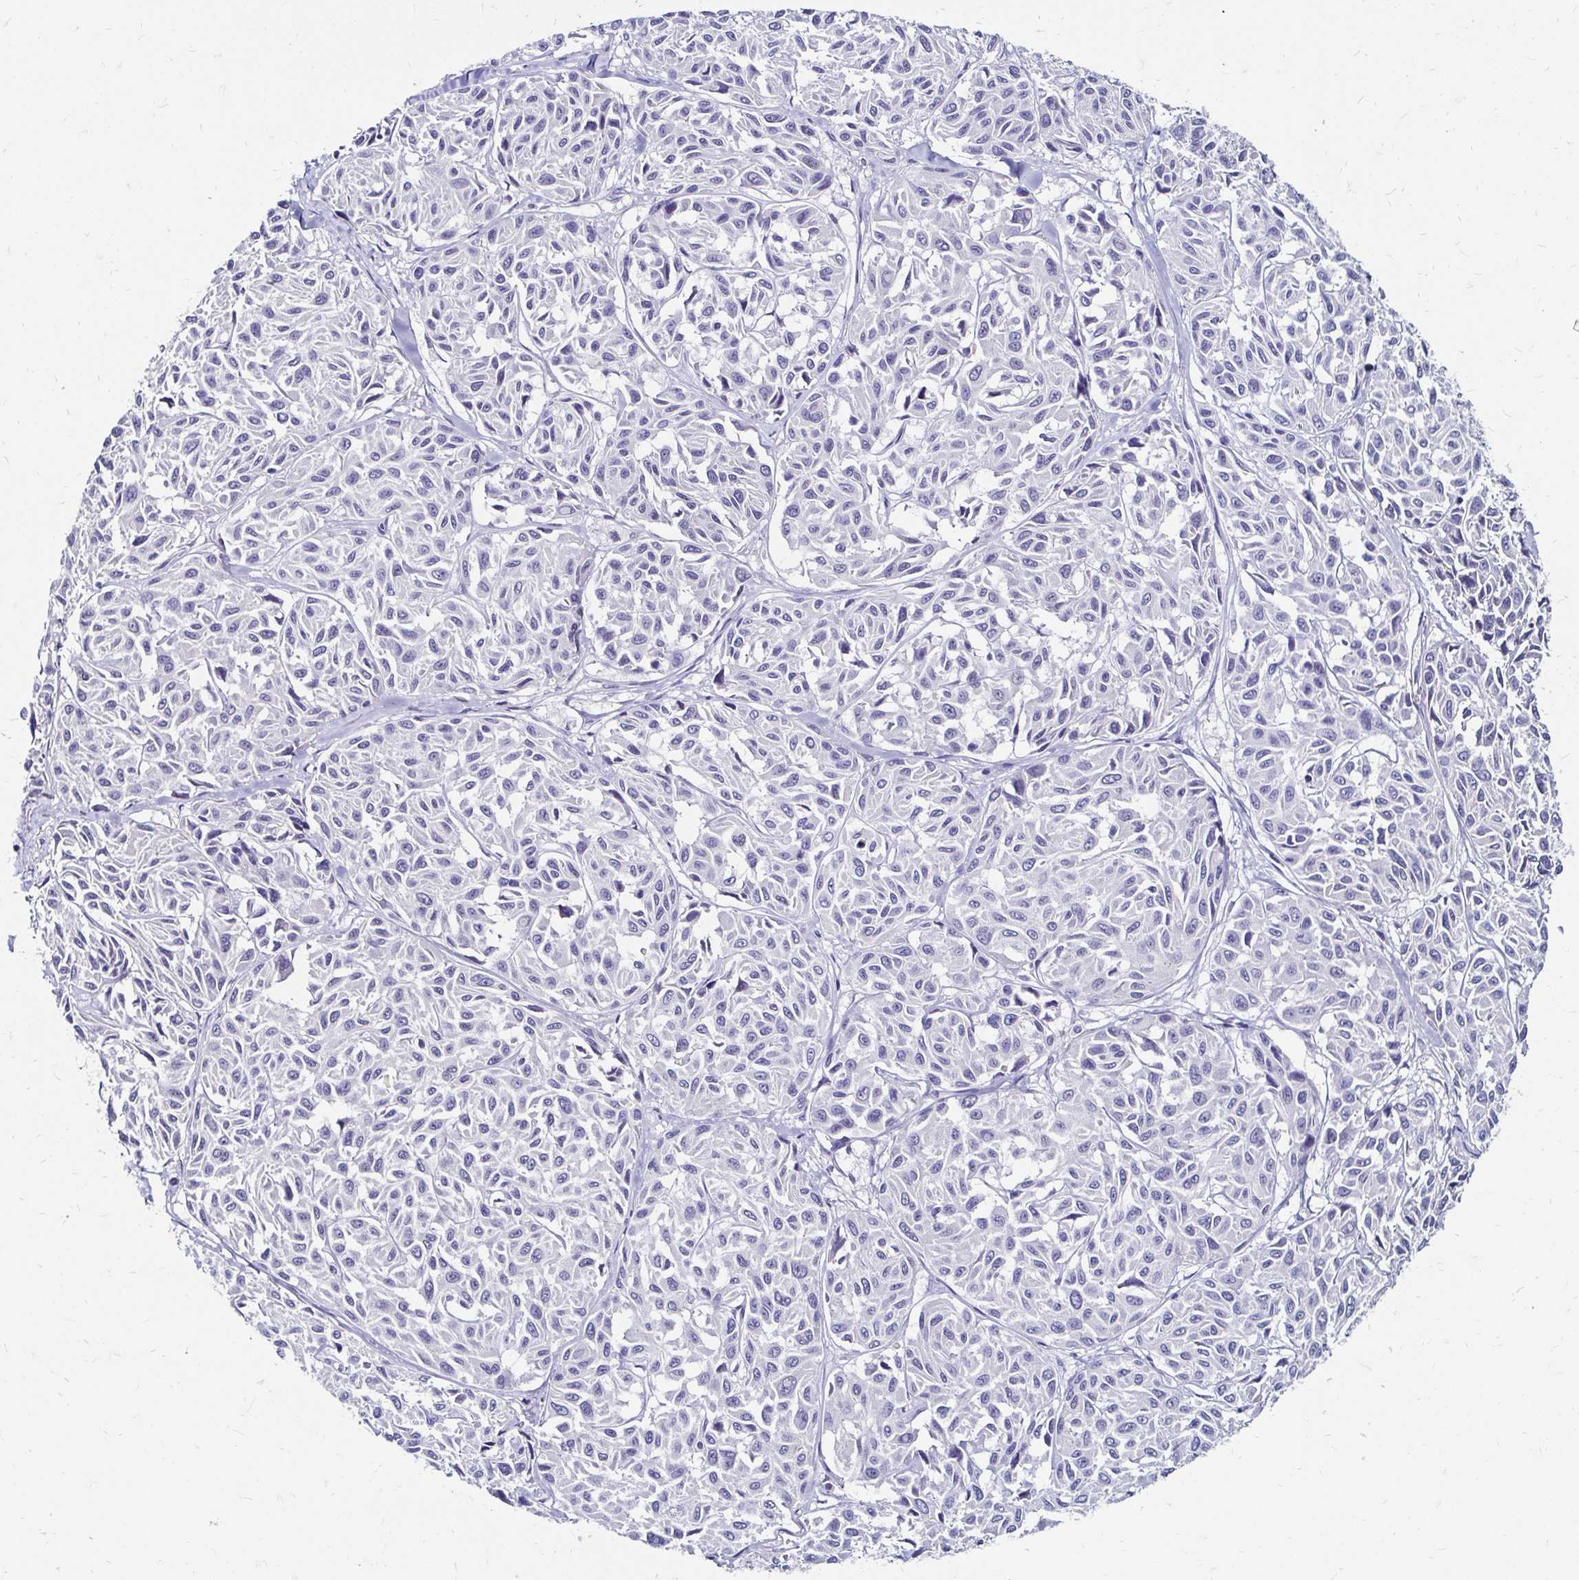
{"staining": {"intensity": "negative", "quantity": "none", "location": "none"}, "tissue": "melanoma", "cell_type": "Tumor cells", "image_type": "cancer", "snomed": [{"axis": "morphology", "description": "Malignant melanoma, NOS"}, {"axis": "topography", "description": "Skin"}], "caption": "Malignant melanoma was stained to show a protein in brown. There is no significant positivity in tumor cells.", "gene": "SCG3", "patient": {"sex": "female", "age": 66}}